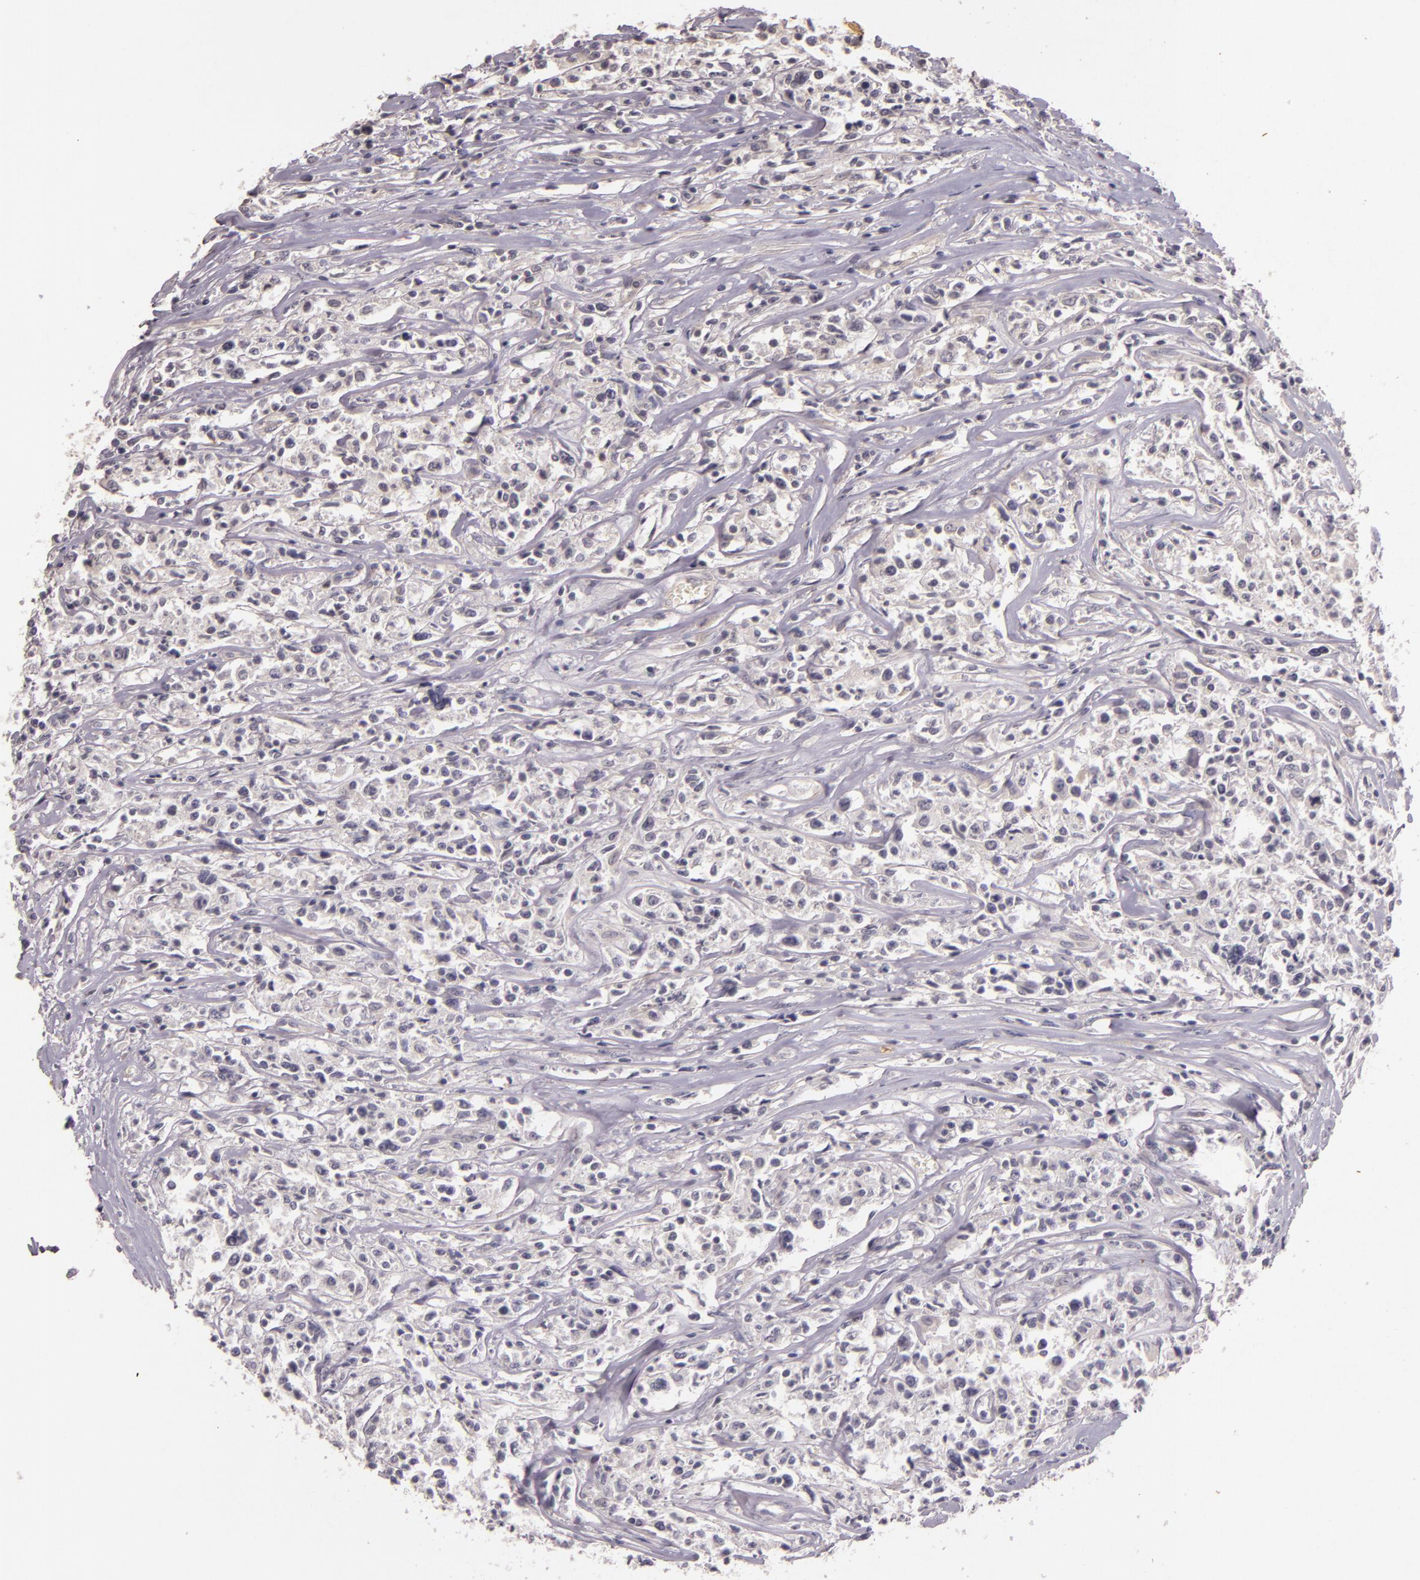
{"staining": {"intensity": "negative", "quantity": "none", "location": "none"}, "tissue": "lymphoma", "cell_type": "Tumor cells", "image_type": "cancer", "snomed": [{"axis": "morphology", "description": "Malignant lymphoma, non-Hodgkin's type, Low grade"}, {"axis": "topography", "description": "Small intestine"}], "caption": "This is an IHC histopathology image of low-grade malignant lymphoma, non-Hodgkin's type. There is no staining in tumor cells.", "gene": "TFF1", "patient": {"sex": "female", "age": 59}}